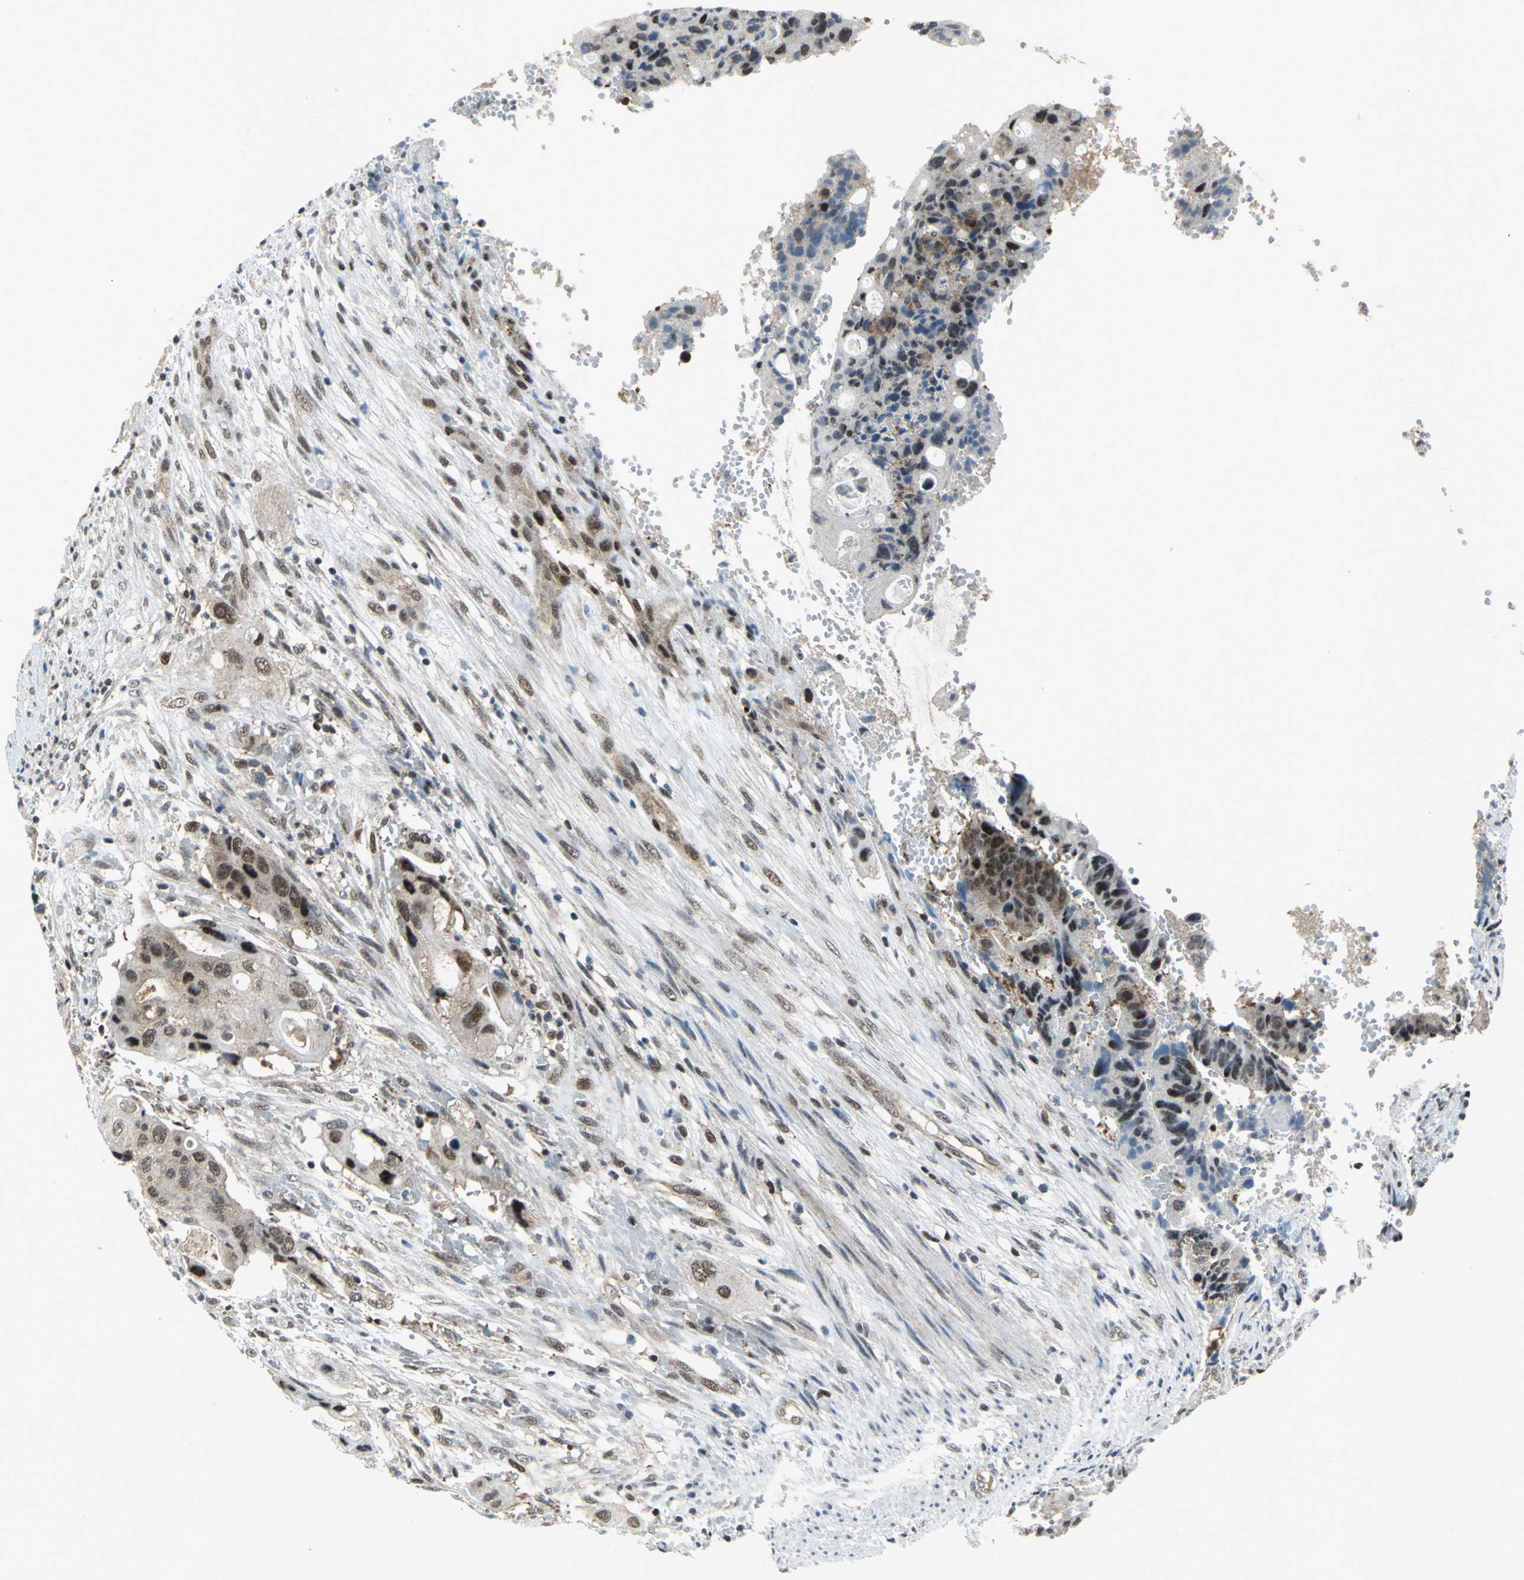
{"staining": {"intensity": "weak", "quantity": "<25%", "location": "nuclear"}, "tissue": "colorectal cancer", "cell_type": "Tumor cells", "image_type": "cancer", "snomed": [{"axis": "morphology", "description": "Adenocarcinoma, NOS"}, {"axis": "topography", "description": "Colon"}], "caption": "An immunohistochemistry (IHC) photomicrograph of adenocarcinoma (colorectal) is shown. There is no staining in tumor cells of adenocarcinoma (colorectal).", "gene": "PSMA4", "patient": {"sex": "female", "age": 57}}